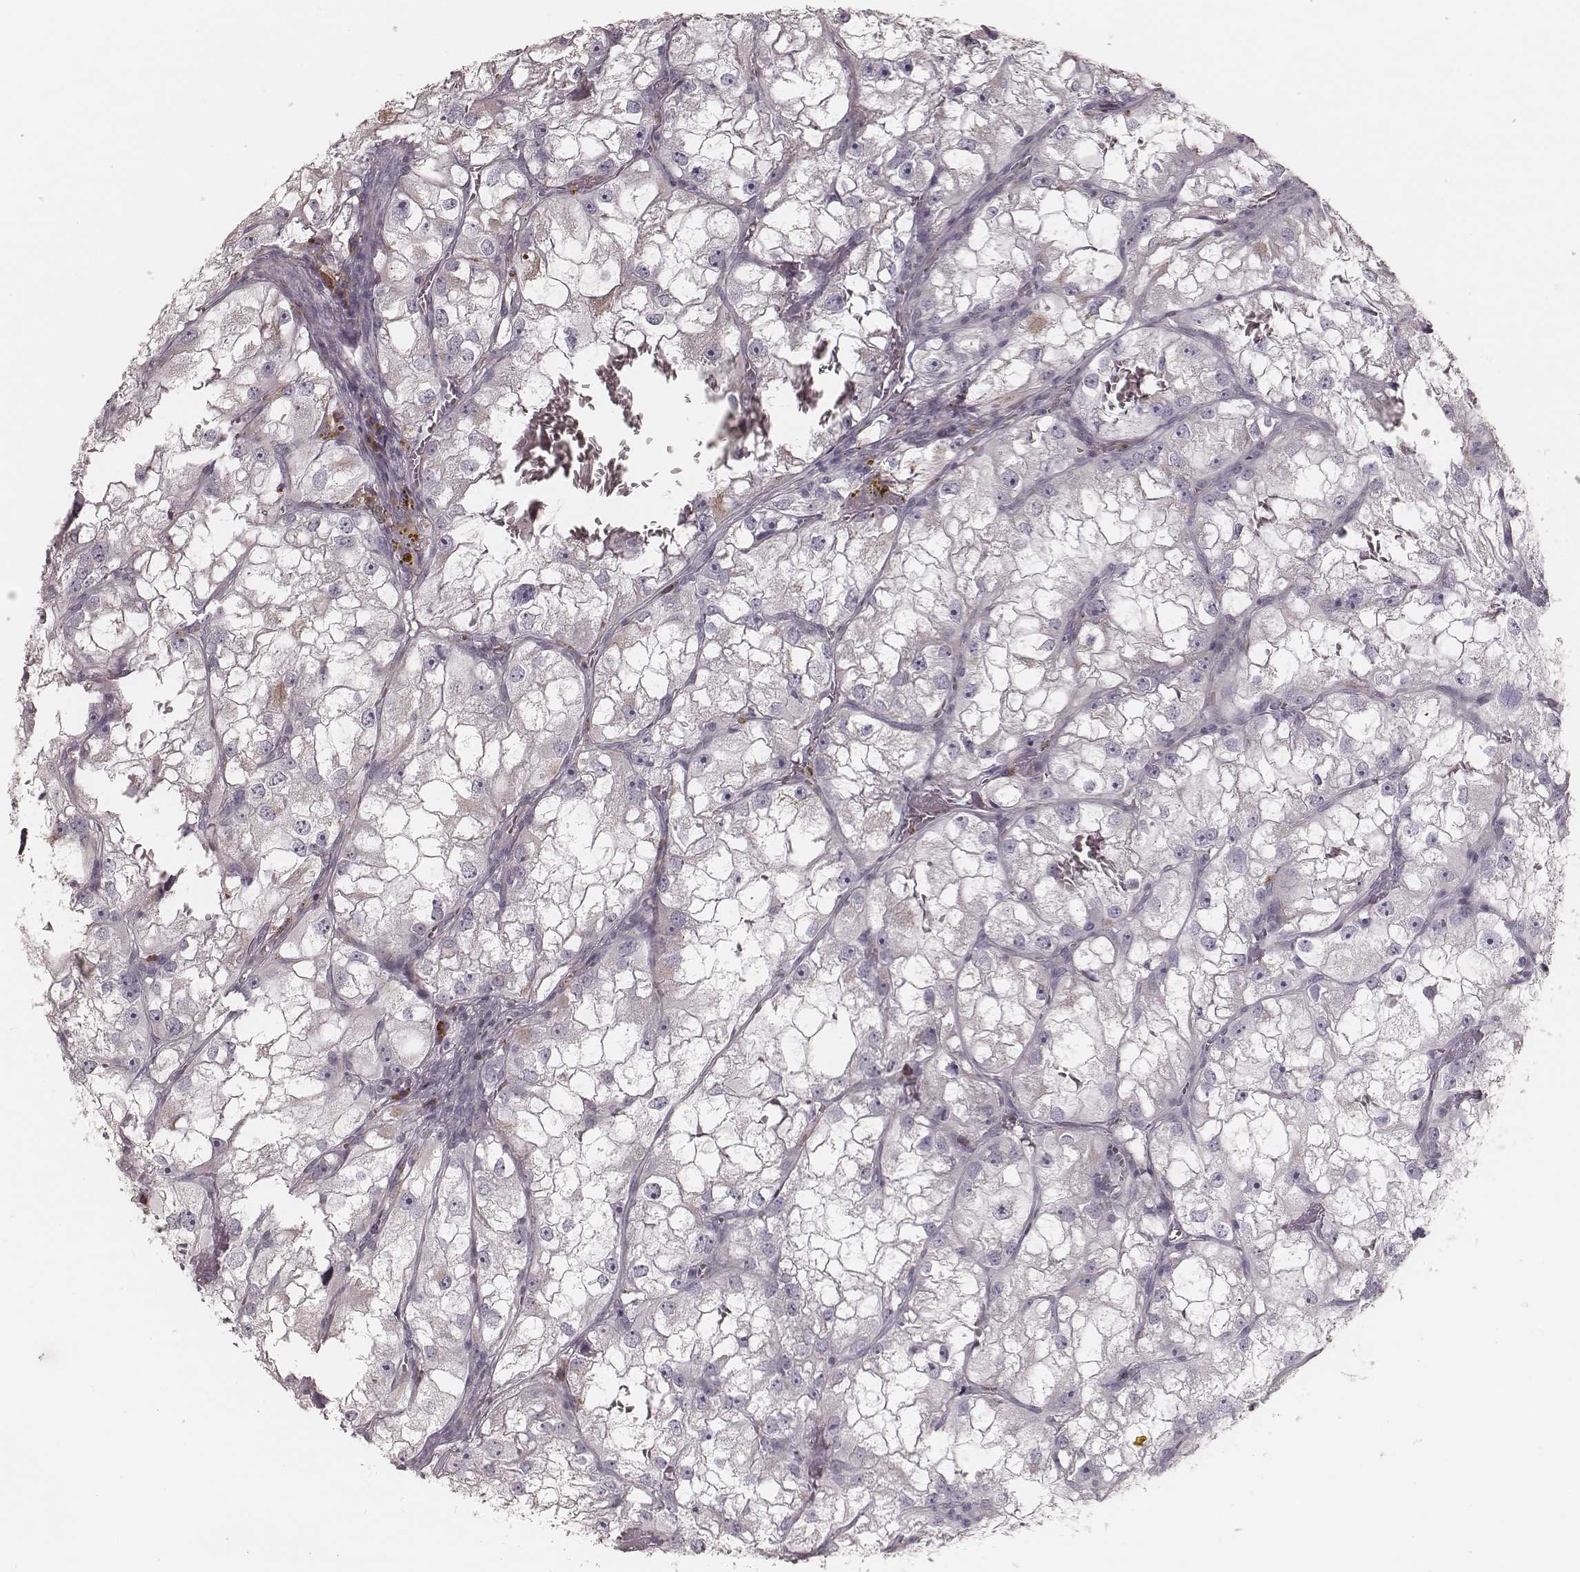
{"staining": {"intensity": "negative", "quantity": "none", "location": "none"}, "tissue": "renal cancer", "cell_type": "Tumor cells", "image_type": "cancer", "snomed": [{"axis": "morphology", "description": "Adenocarcinoma, NOS"}, {"axis": "topography", "description": "Kidney"}], "caption": "Immunohistochemistry histopathology image of neoplastic tissue: renal cancer stained with DAB displays no significant protein expression in tumor cells.", "gene": "KIF5C", "patient": {"sex": "male", "age": 59}}